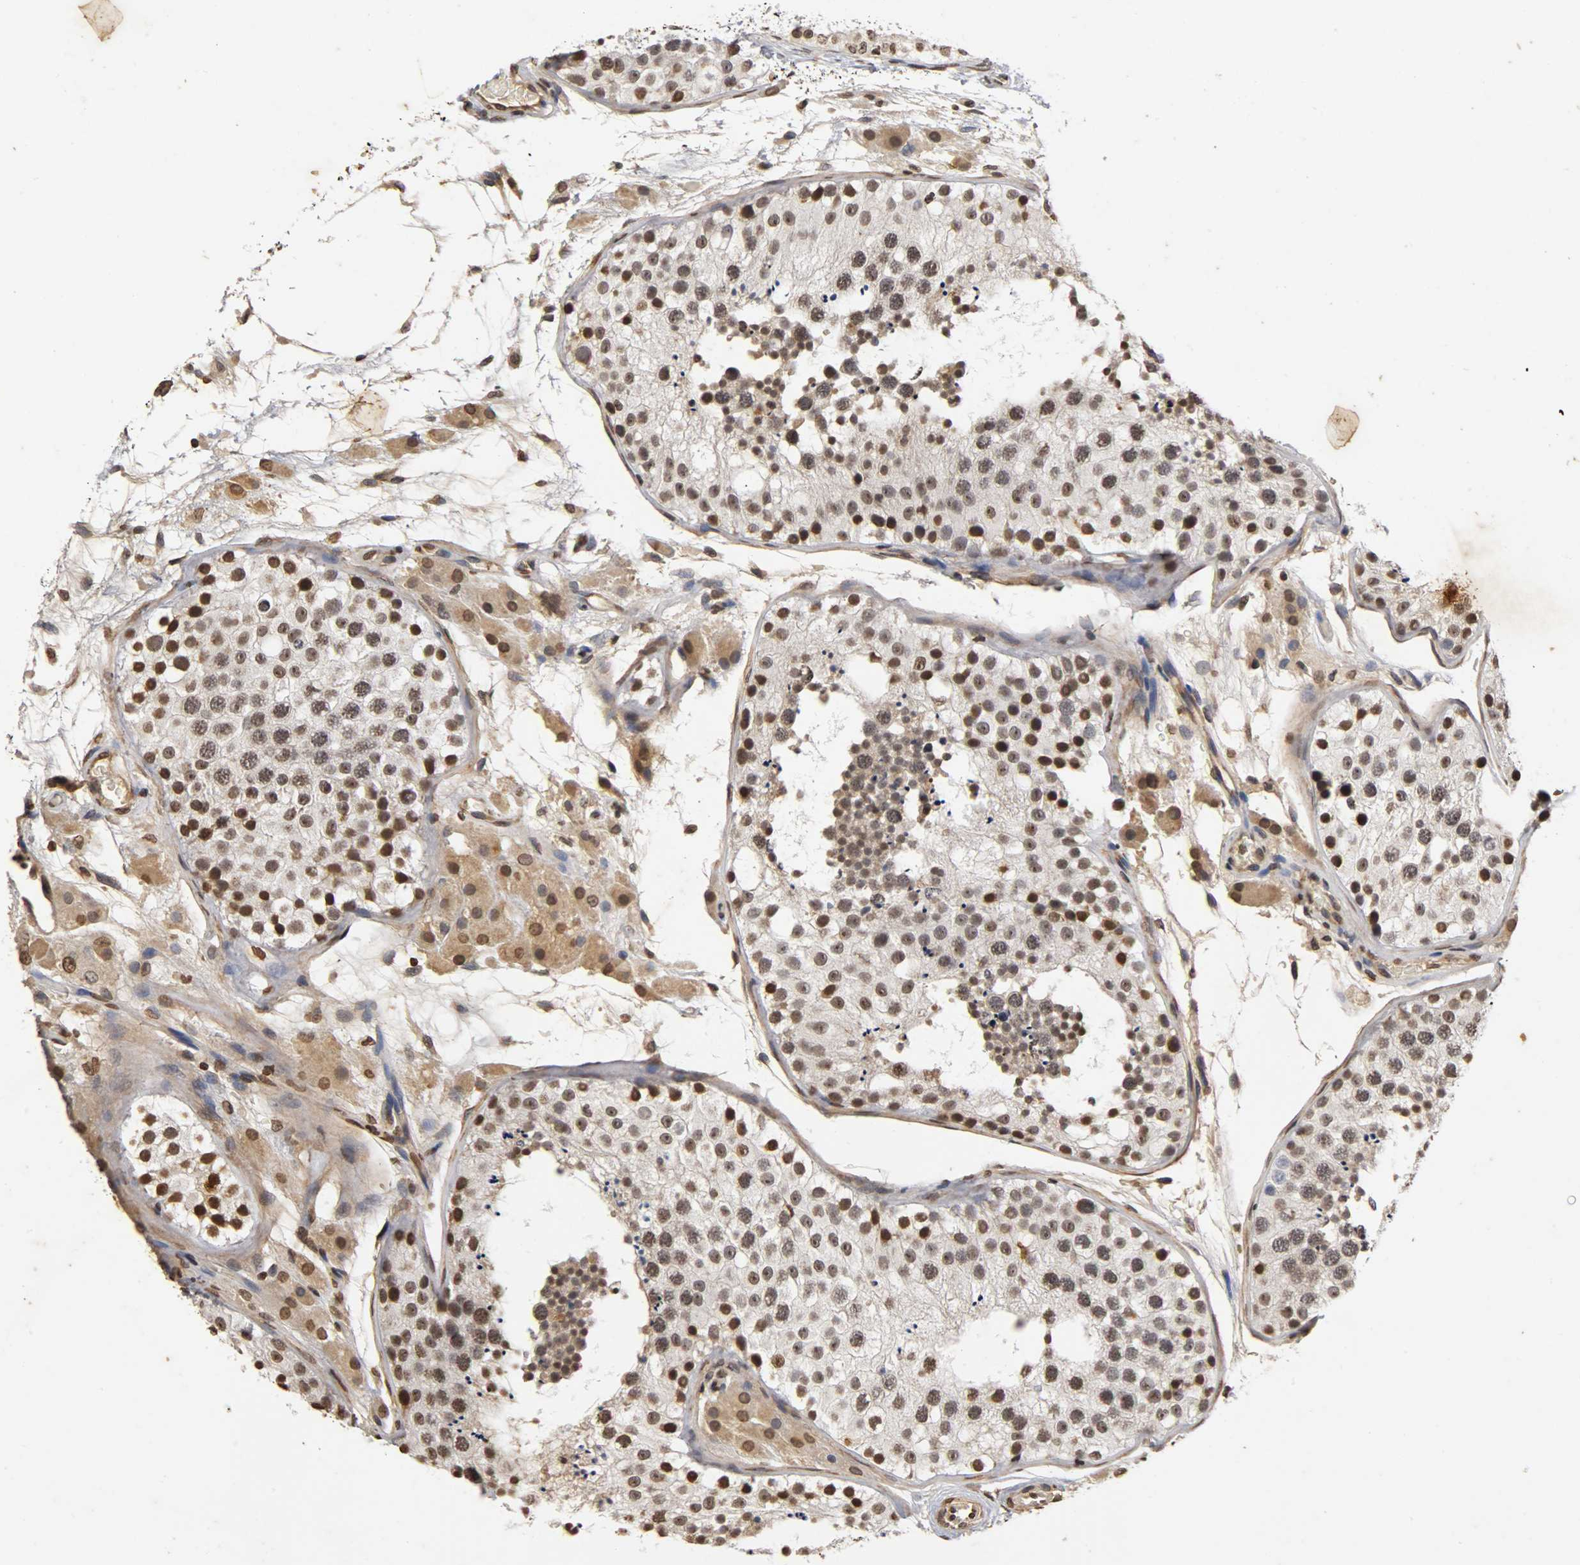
{"staining": {"intensity": "strong", "quantity": "<25%", "location": "nuclear"}, "tissue": "testis", "cell_type": "Cells in seminiferous ducts", "image_type": "normal", "snomed": [{"axis": "morphology", "description": "Normal tissue, NOS"}, {"axis": "topography", "description": "Testis"}], "caption": "Protein analysis of normal testis reveals strong nuclear expression in approximately <25% of cells in seminiferous ducts. (DAB (3,3'-diaminobenzidine) IHC with brightfield microscopy, high magnification).", "gene": "ERCC2", "patient": {"sex": "male", "age": 26}}